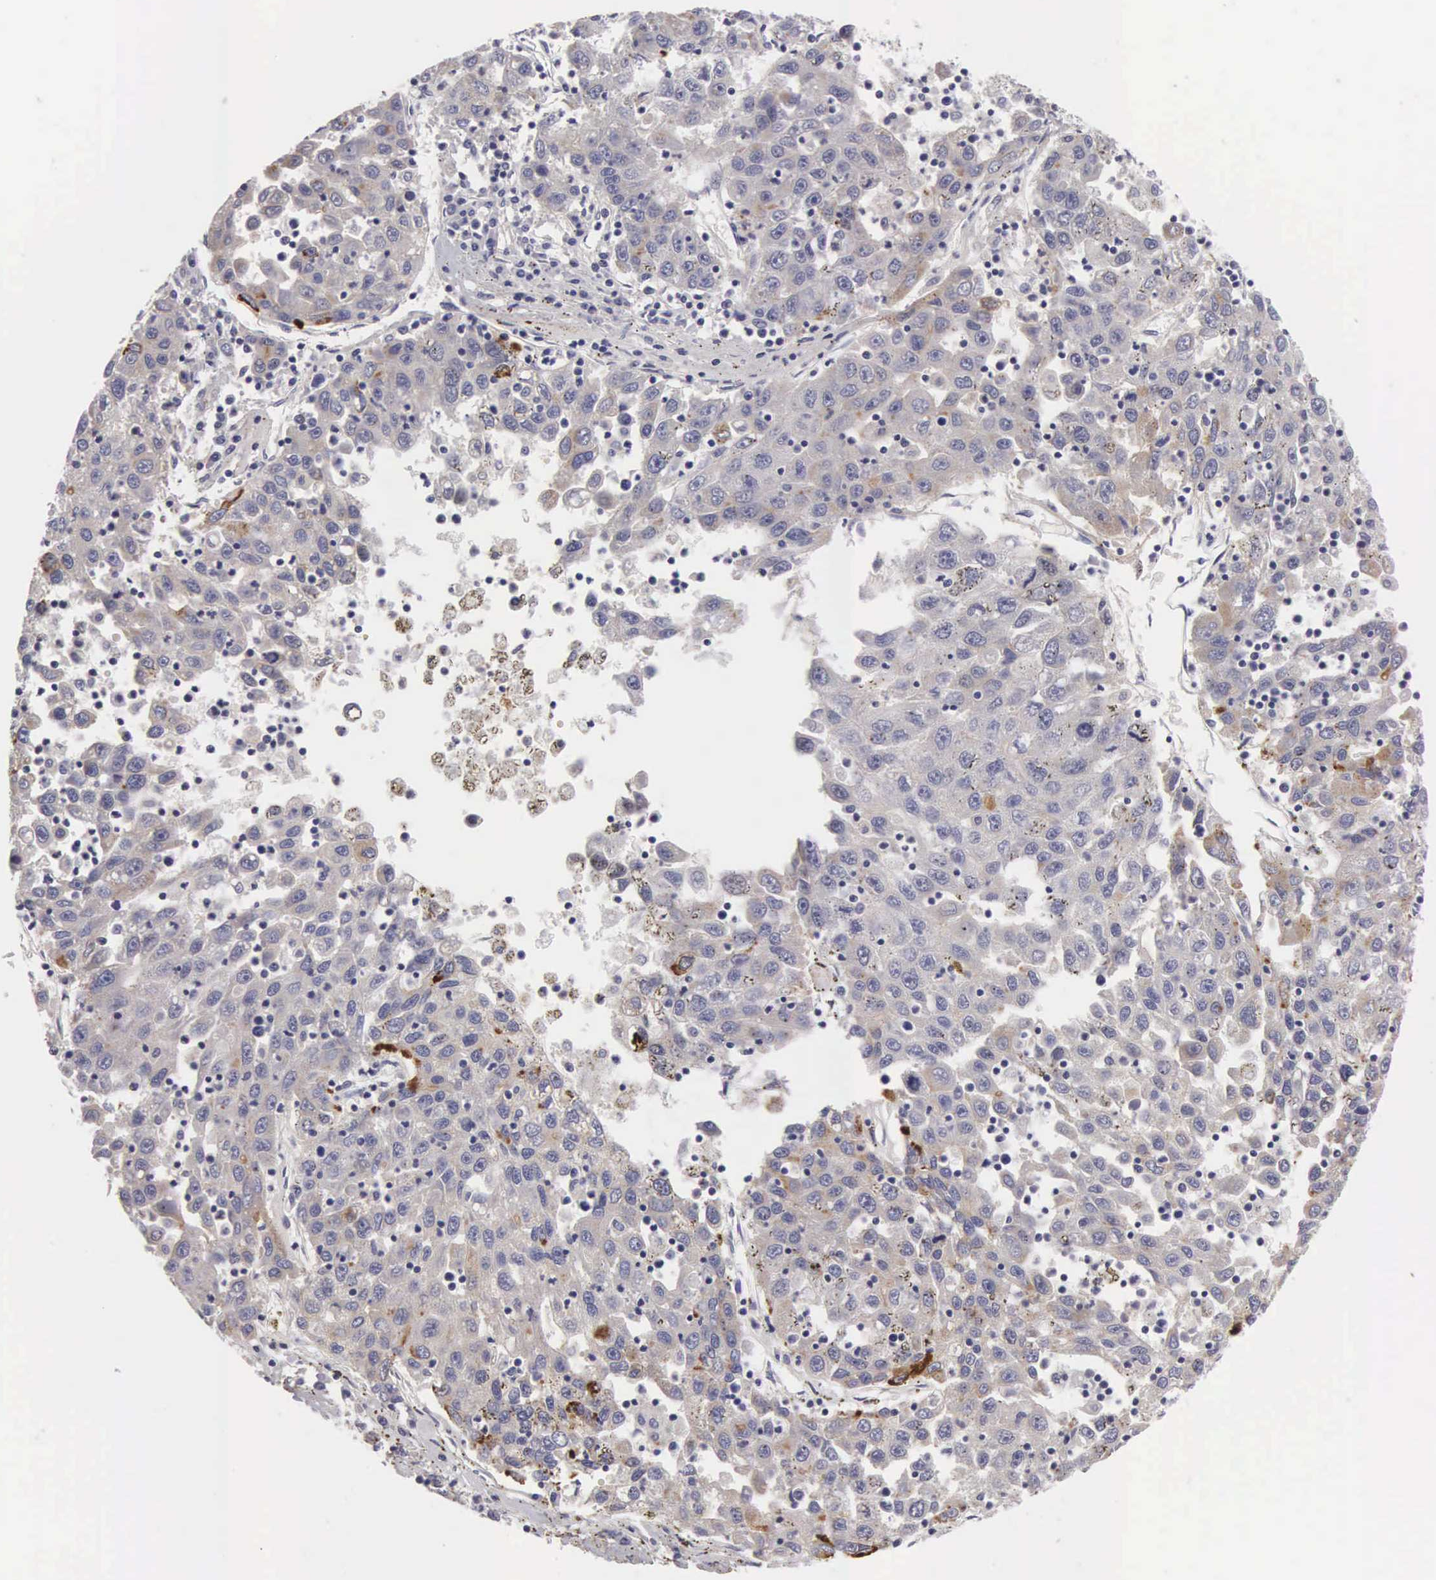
{"staining": {"intensity": "weak", "quantity": "25%-75%", "location": "cytoplasmic/membranous"}, "tissue": "liver cancer", "cell_type": "Tumor cells", "image_type": "cancer", "snomed": [{"axis": "morphology", "description": "Carcinoma, Hepatocellular, NOS"}, {"axis": "topography", "description": "Liver"}], "caption": "This is a photomicrograph of immunohistochemistry (IHC) staining of liver cancer (hepatocellular carcinoma), which shows weak positivity in the cytoplasmic/membranous of tumor cells.", "gene": "CLU", "patient": {"sex": "male", "age": 49}}